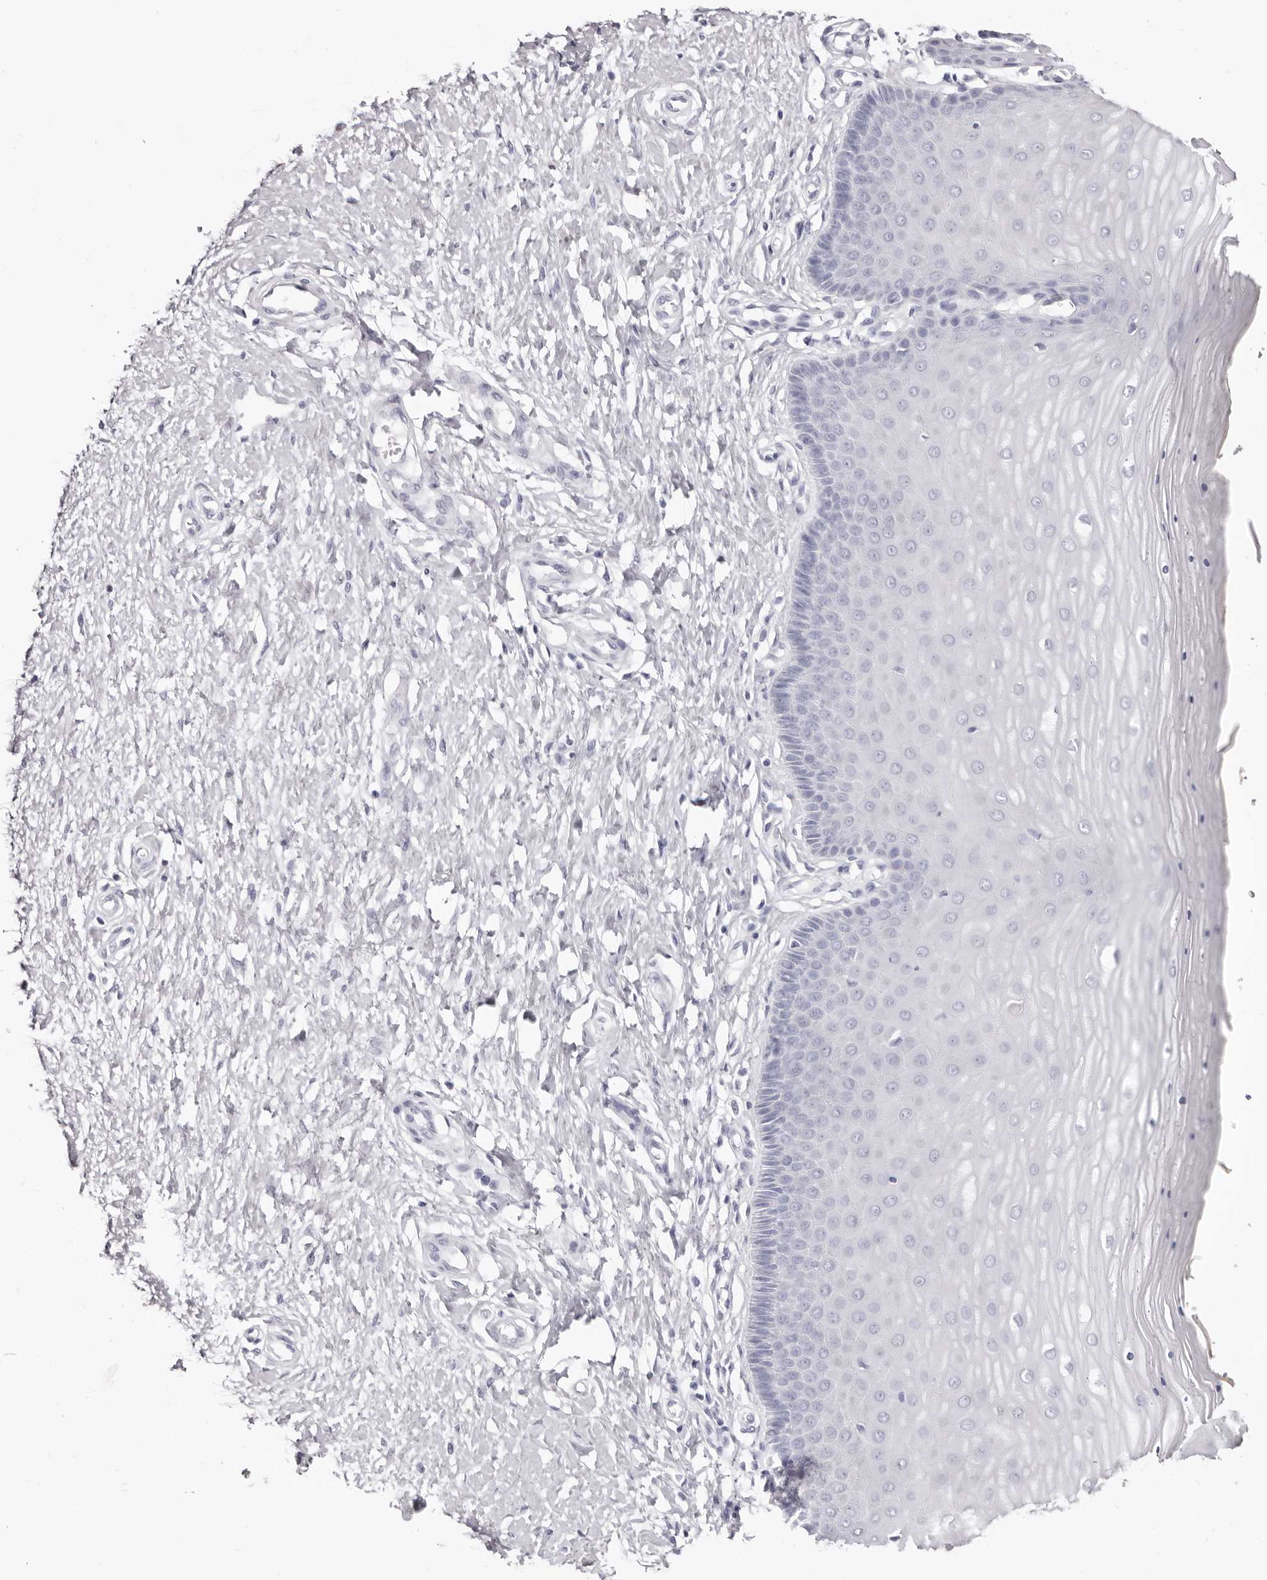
{"staining": {"intensity": "negative", "quantity": "none", "location": "none"}, "tissue": "cervix", "cell_type": "Glandular cells", "image_type": "normal", "snomed": [{"axis": "morphology", "description": "Normal tissue, NOS"}, {"axis": "topography", "description": "Cervix"}], "caption": "This photomicrograph is of normal cervix stained with immunohistochemistry to label a protein in brown with the nuclei are counter-stained blue. There is no staining in glandular cells. (Immunohistochemistry (ihc), brightfield microscopy, high magnification).", "gene": "LPO", "patient": {"sex": "female", "age": 55}}